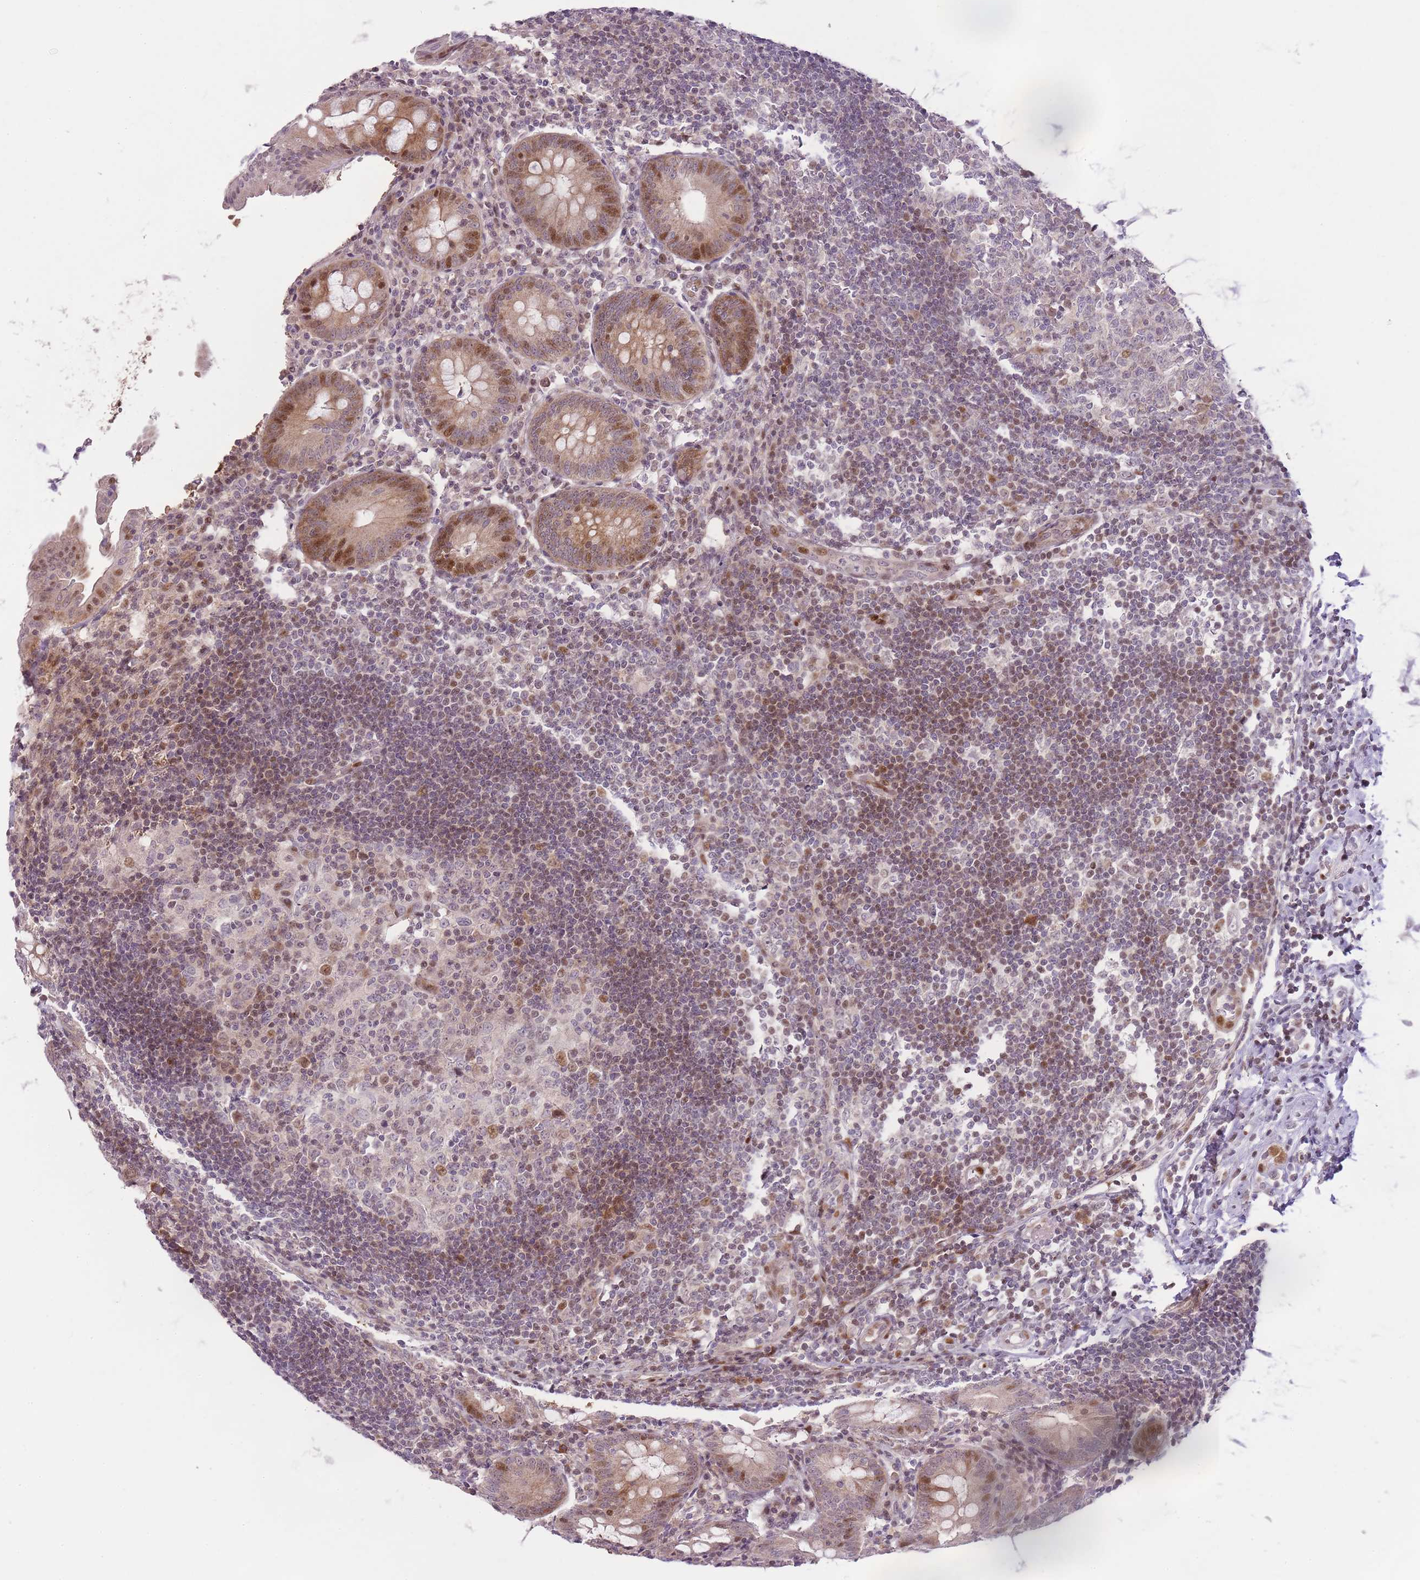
{"staining": {"intensity": "moderate", "quantity": "25%-75%", "location": "cytoplasmic/membranous,nuclear"}, "tissue": "appendix", "cell_type": "Glandular cells", "image_type": "normal", "snomed": [{"axis": "morphology", "description": "Normal tissue, NOS"}, {"axis": "topography", "description": "Appendix"}], "caption": "The photomicrograph demonstrates immunohistochemical staining of benign appendix. There is moderate cytoplasmic/membranous,nuclear staining is seen in about 25%-75% of glandular cells.", "gene": "OGG1", "patient": {"sex": "female", "age": 54}}